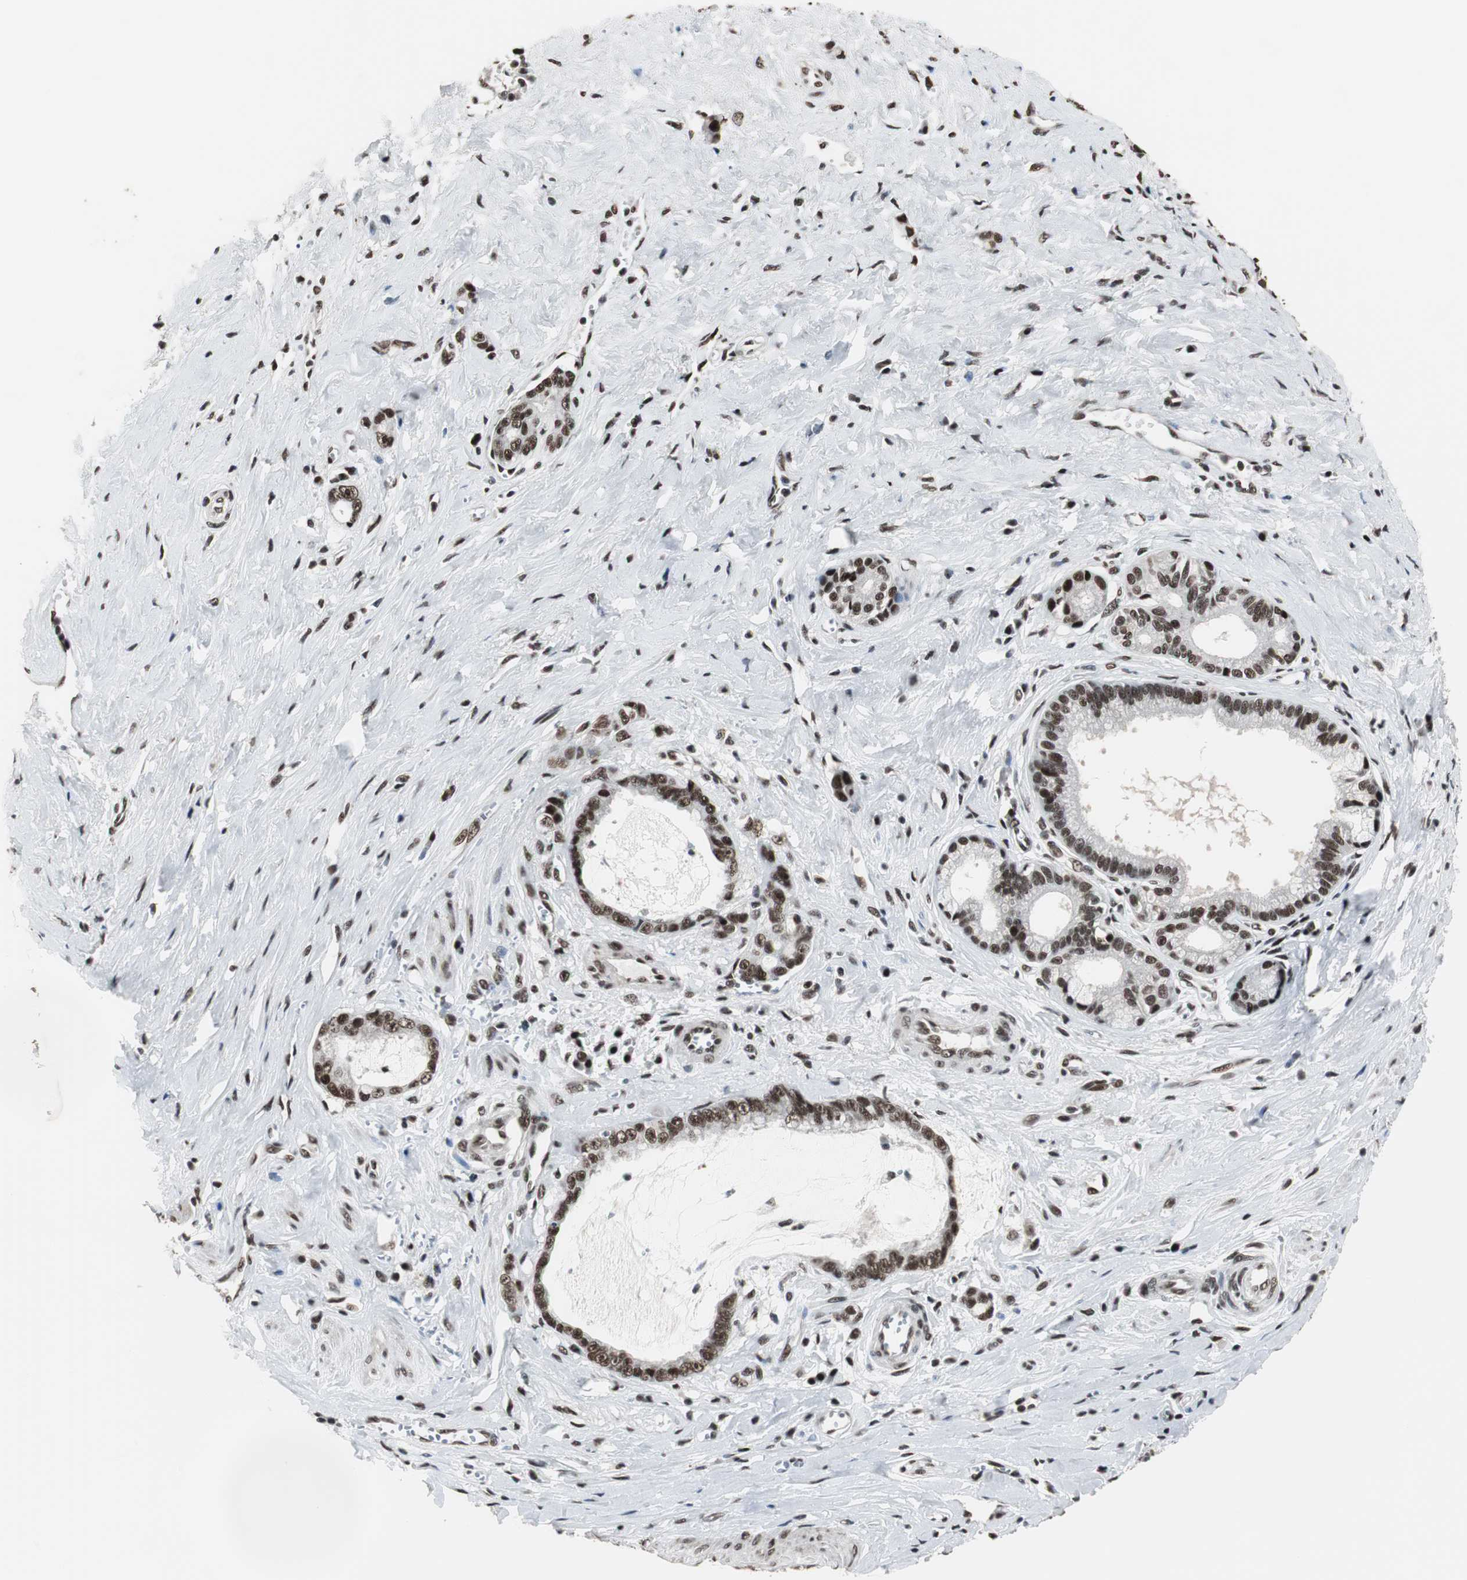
{"staining": {"intensity": "strong", "quantity": ">75%", "location": "nuclear"}, "tissue": "pancreatic cancer", "cell_type": "Tumor cells", "image_type": "cancer", "snomed": [{"axis": "morphology", "description": "Adenocarcinoma, NOS"}, {"axis": "topography", "description": "Pancreas"}], "caption": "Immunohistochemistry (IHC) photomicrograph of human pancreatic adenocarcinoma stained for a protein (brown), which shows high levels of strong nuclear staining in about >75% of tumor cells.", "gene": "CDK9", "patient": {"sex": "female", "age": 73}}